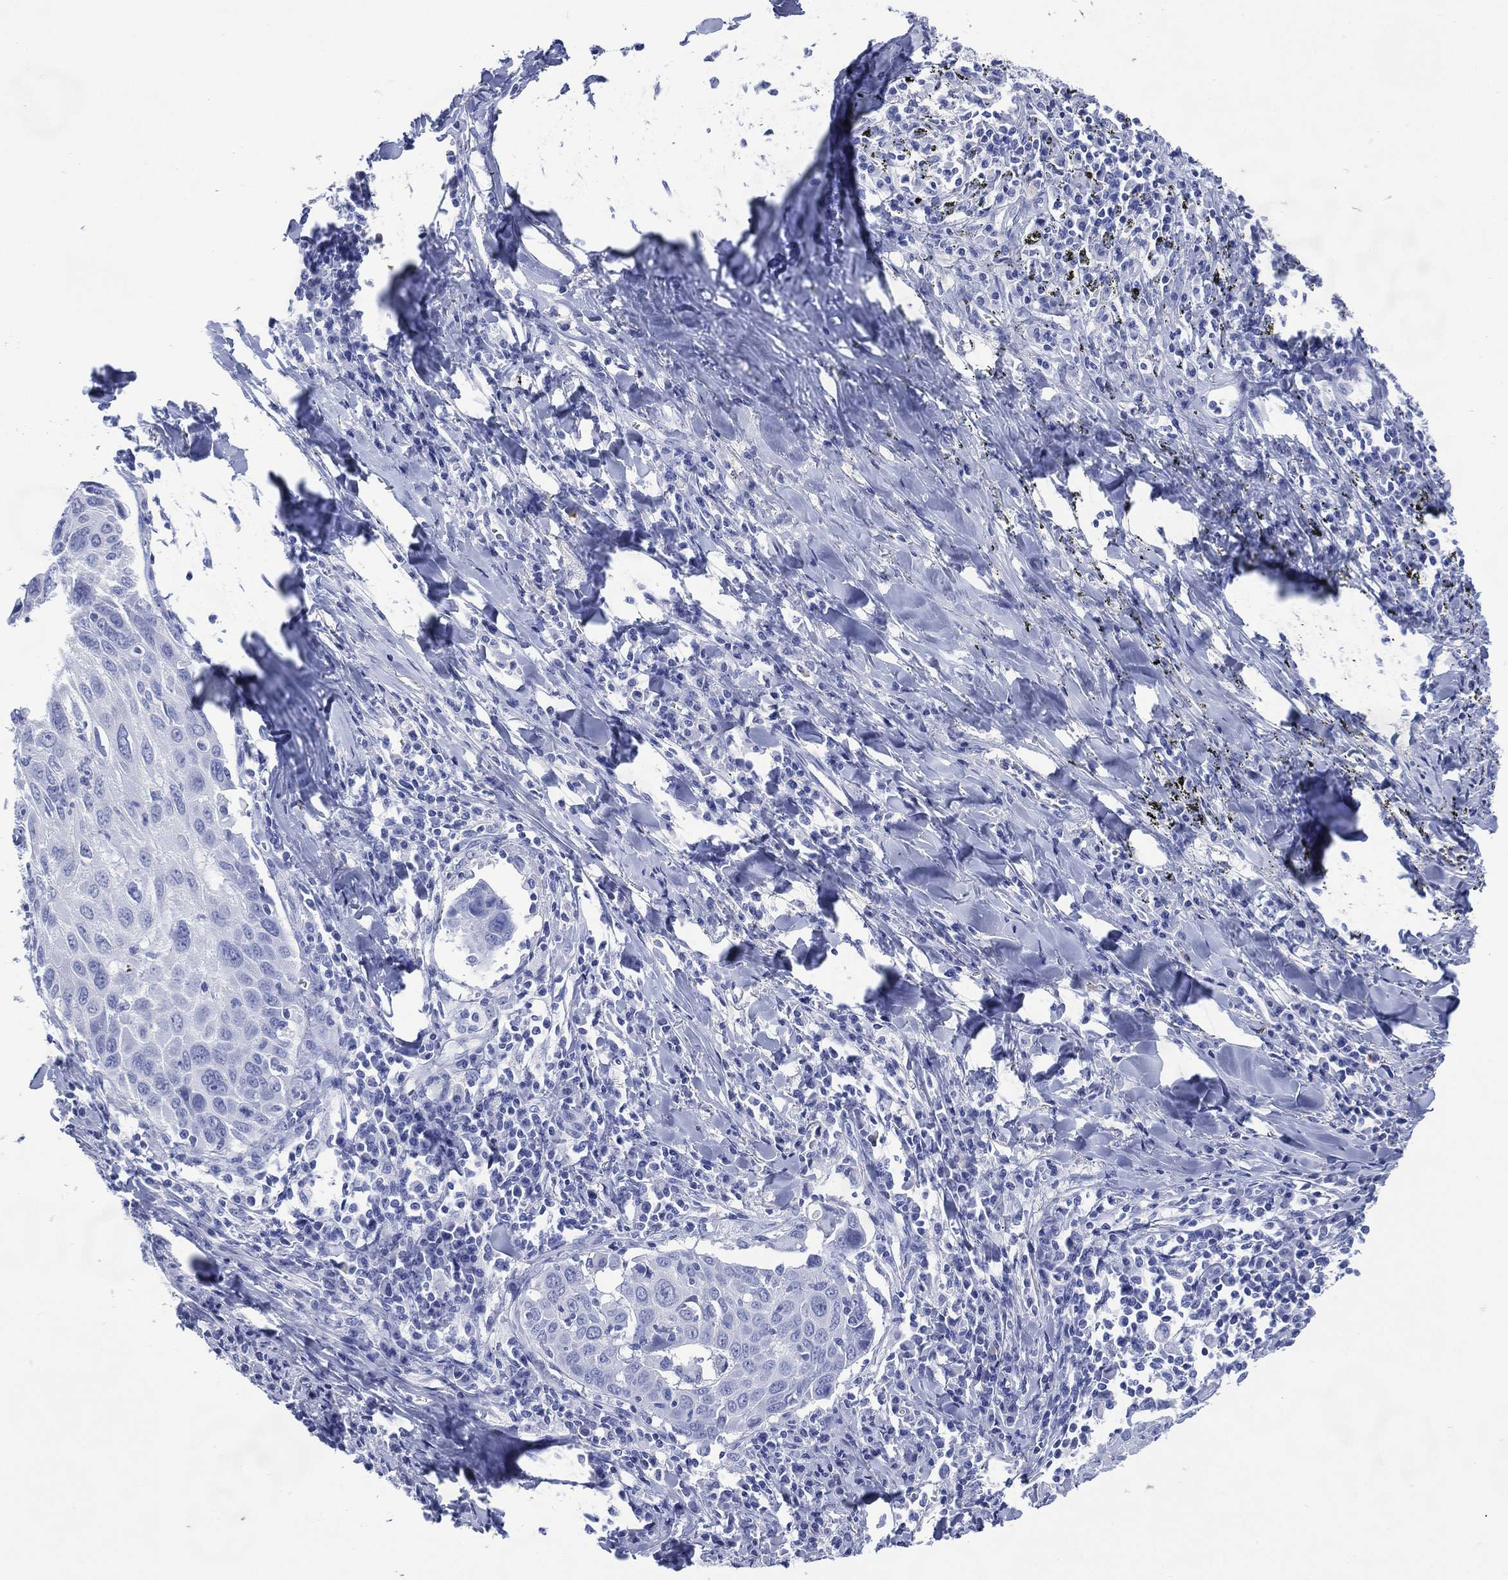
{"staining": {"intensity": "negative", "quantity": "none", "location": "none"}, "tissue": "lung cancer", "cell_type": "Tumor cells", "image_type": "cancer", "snomed": [{"axis": "morphology", "description": "Squamous cell carcinoma, NOS"}, {"axis": "topography", "description": "Lung"}], "caption": "Tumor cells show no significant protein expression in squamous cell carcinoma (lung).", "gene": "SHCBP1L", "patient": {"sex": "male", "age": 57}}